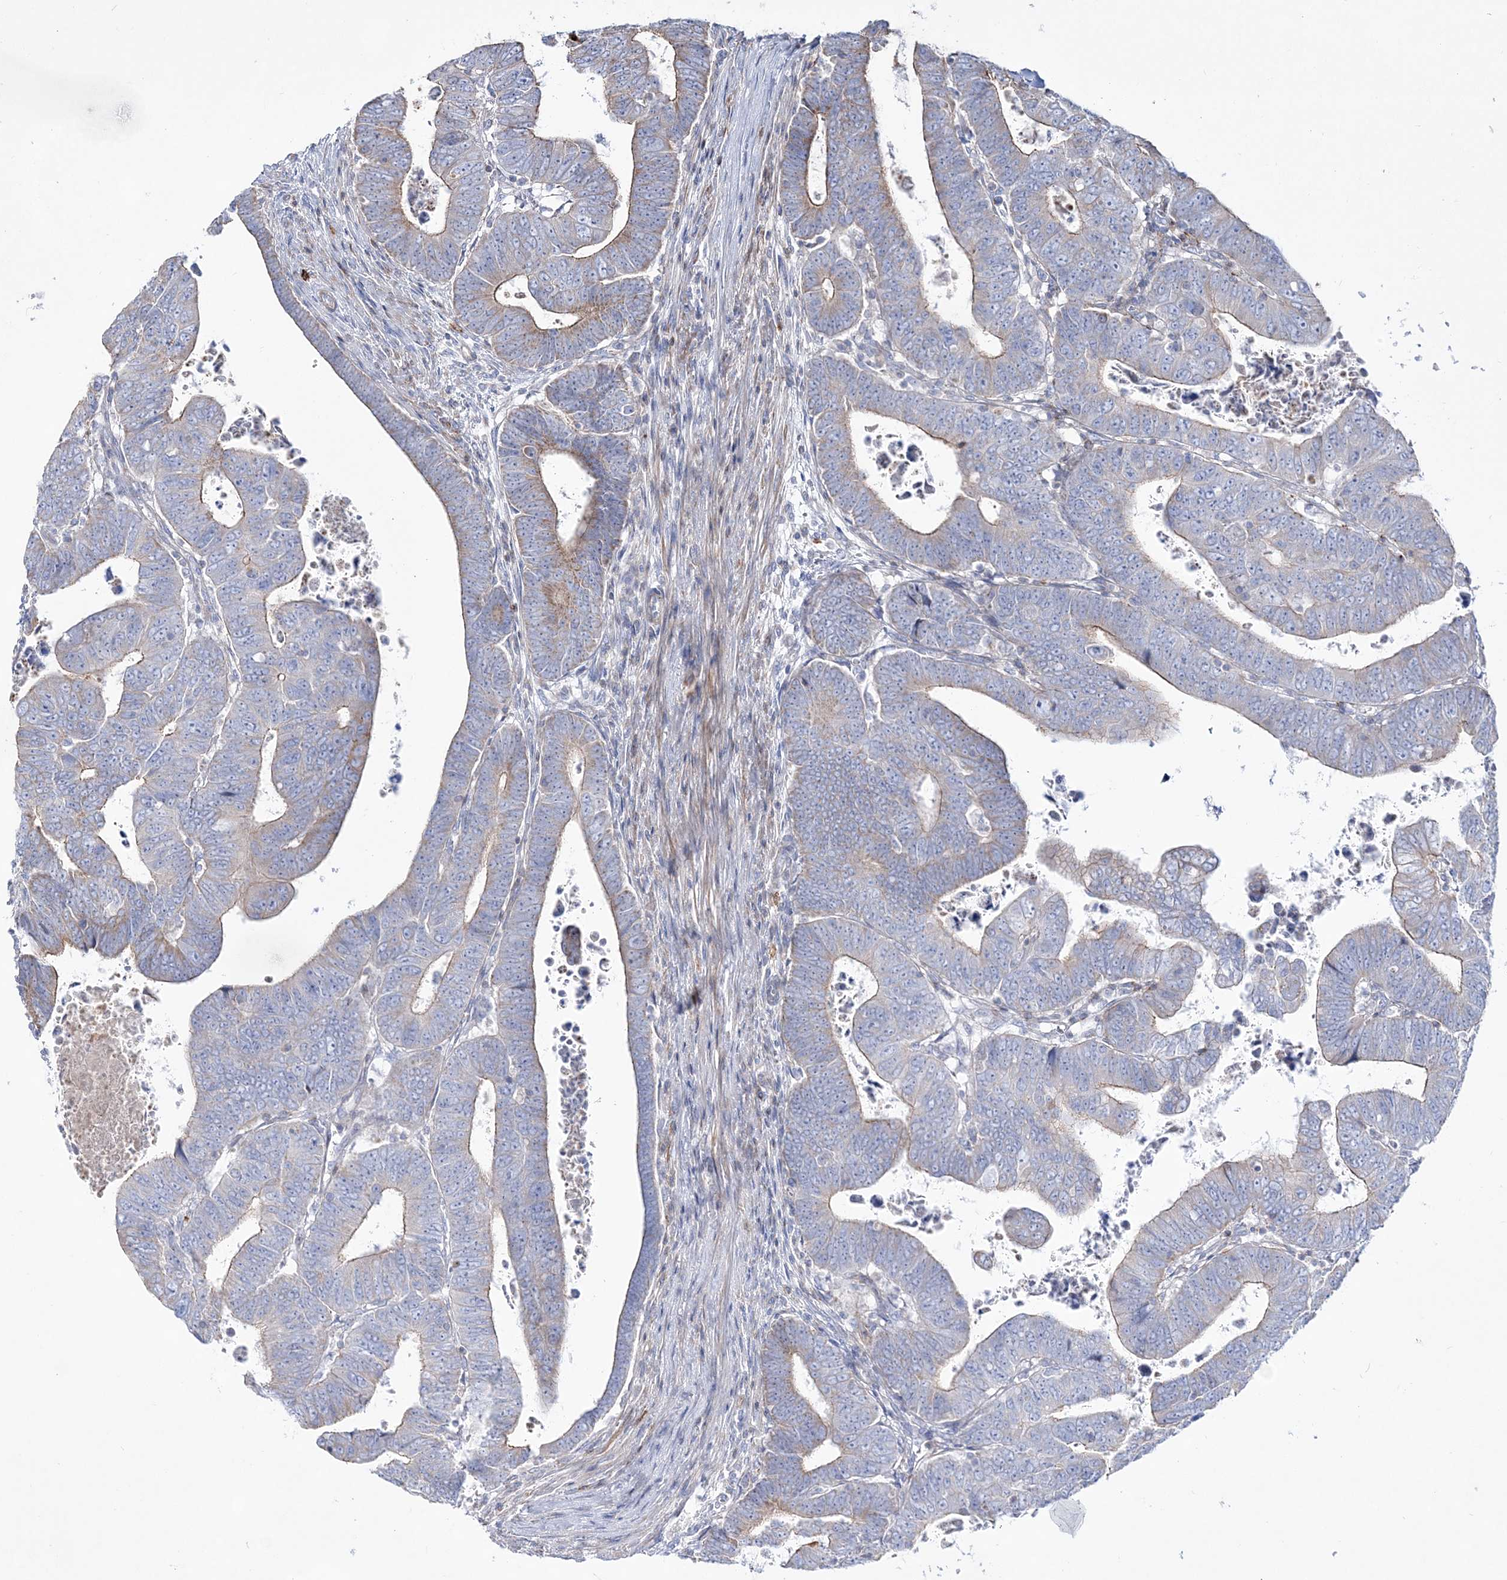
{"staining": {"intensity": "moderate", "quantity": "<25%", "location": "cytoplasmic/membranous"}, "tissue": "colorectal cancer", "cell_type": "Tumor cells", "image_type": "cancer", "snomed": [{"axis": "morphology", "description": "Normal tissue, NOS"}, {"axis": "morphology", "description": "Adenocarcinoma, NOS"}, {"axis": "topography", "description": "Rectum"}], "caption": "High-magnification brightfield microscopy of colorectal cancer (adenocarcinoma) stained with DAB (3,3'-diaminobenzidine) (brown) and counterstained with hematoxylin (blue). tumor cells exhibit moderate cytoplasmic/membranous staining is present in approximately<25% of cells. The staining was performed using DAB to visualize the protein expression in brown, while the nuclei were stained in blue with hematoxylin (Magnification: 20x).", "gene": "RICTOR", "patient": {"sex": "female", "age": 65}}